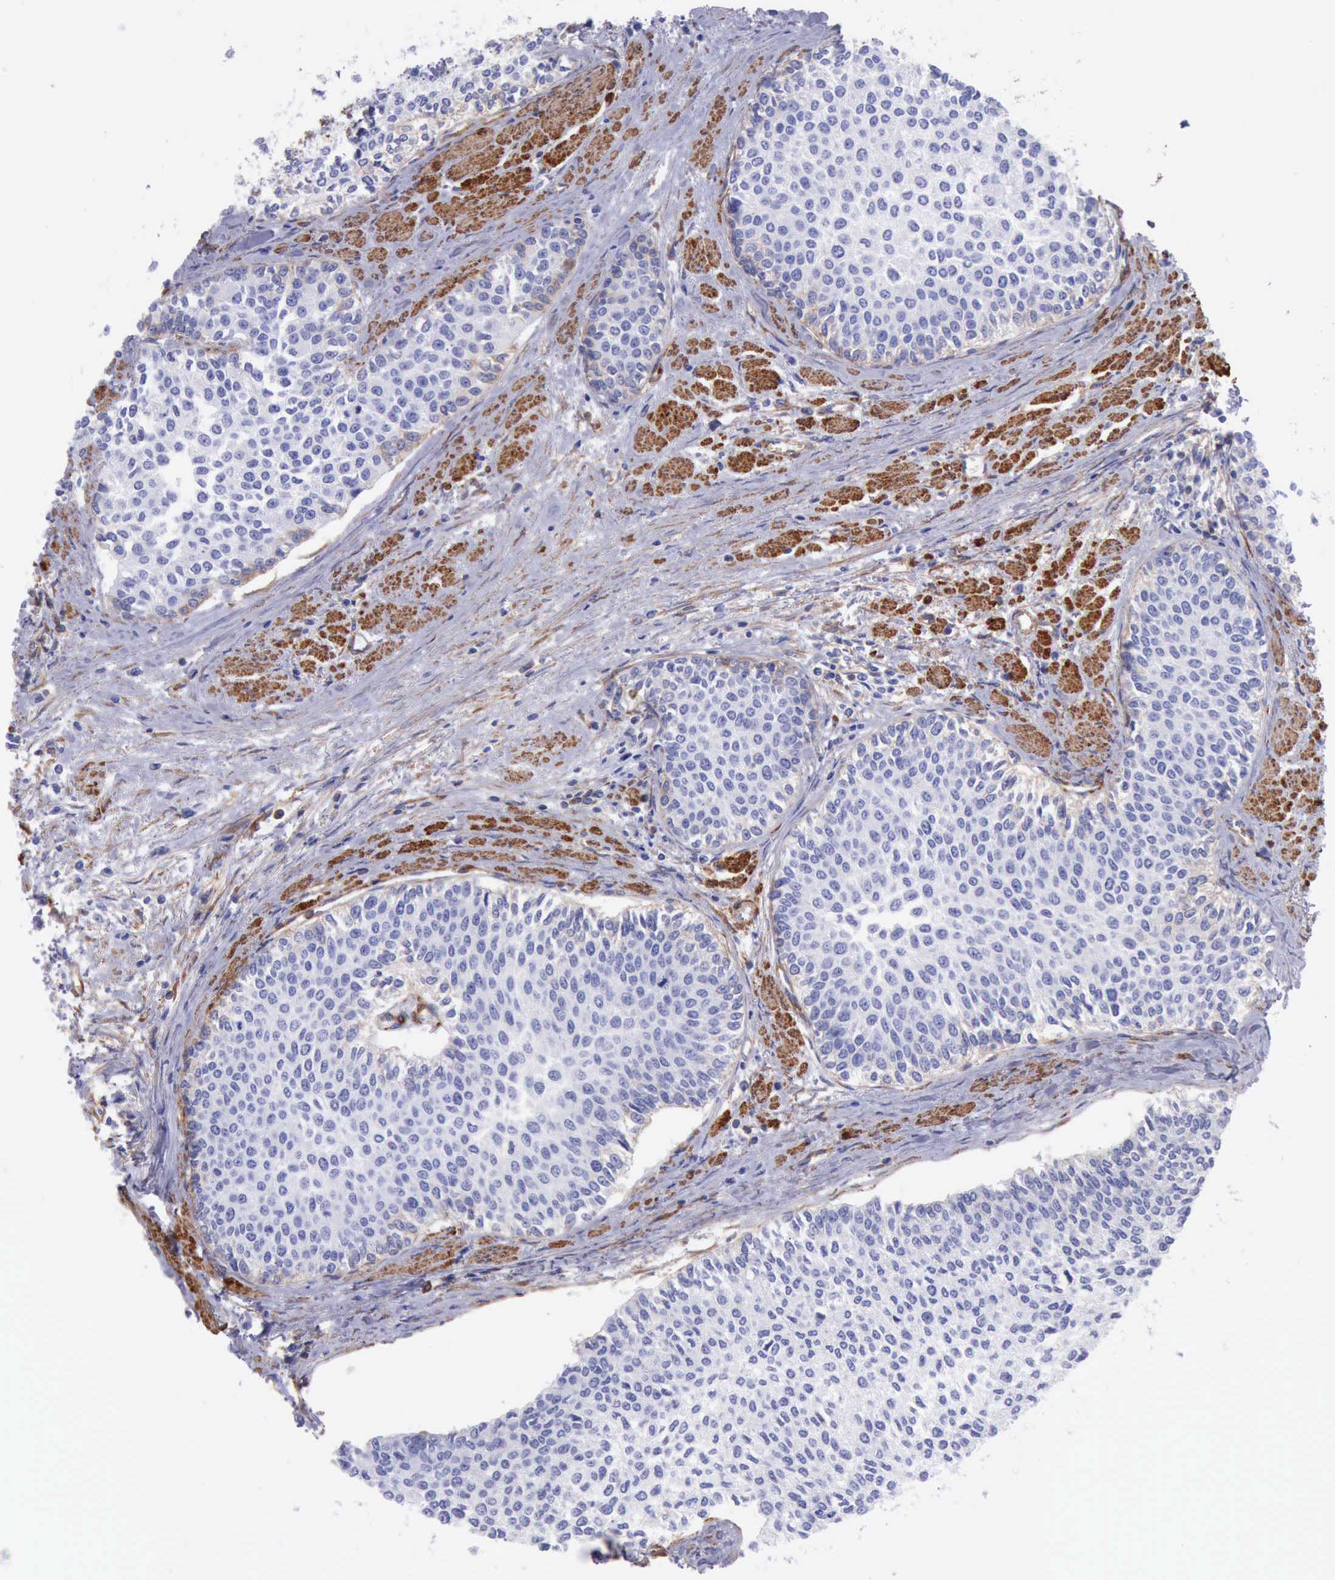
{"staining": {"intensity": "negative", "quantity": "none", "location": "none"}, "tissue": "urothelial cancer", "cell_type": "Tumor cells", "image_type": "cancer", "snomed": [{"axis": "morphology", "description": "Urothelial carcinoma, Low grade"}, {"axis": "topography", "description": "Urinary bladder"}], "caption": "Urothelial cancer was stained to show a protein in brown. There is no significant staining in tumor cells. Brightfield microscopy of IHC stained with DAB (brown) and hematoxylin (blue), captured at high magnification.", "gene": "FLNA", "patient": {"sex": "female", "age": 73}}